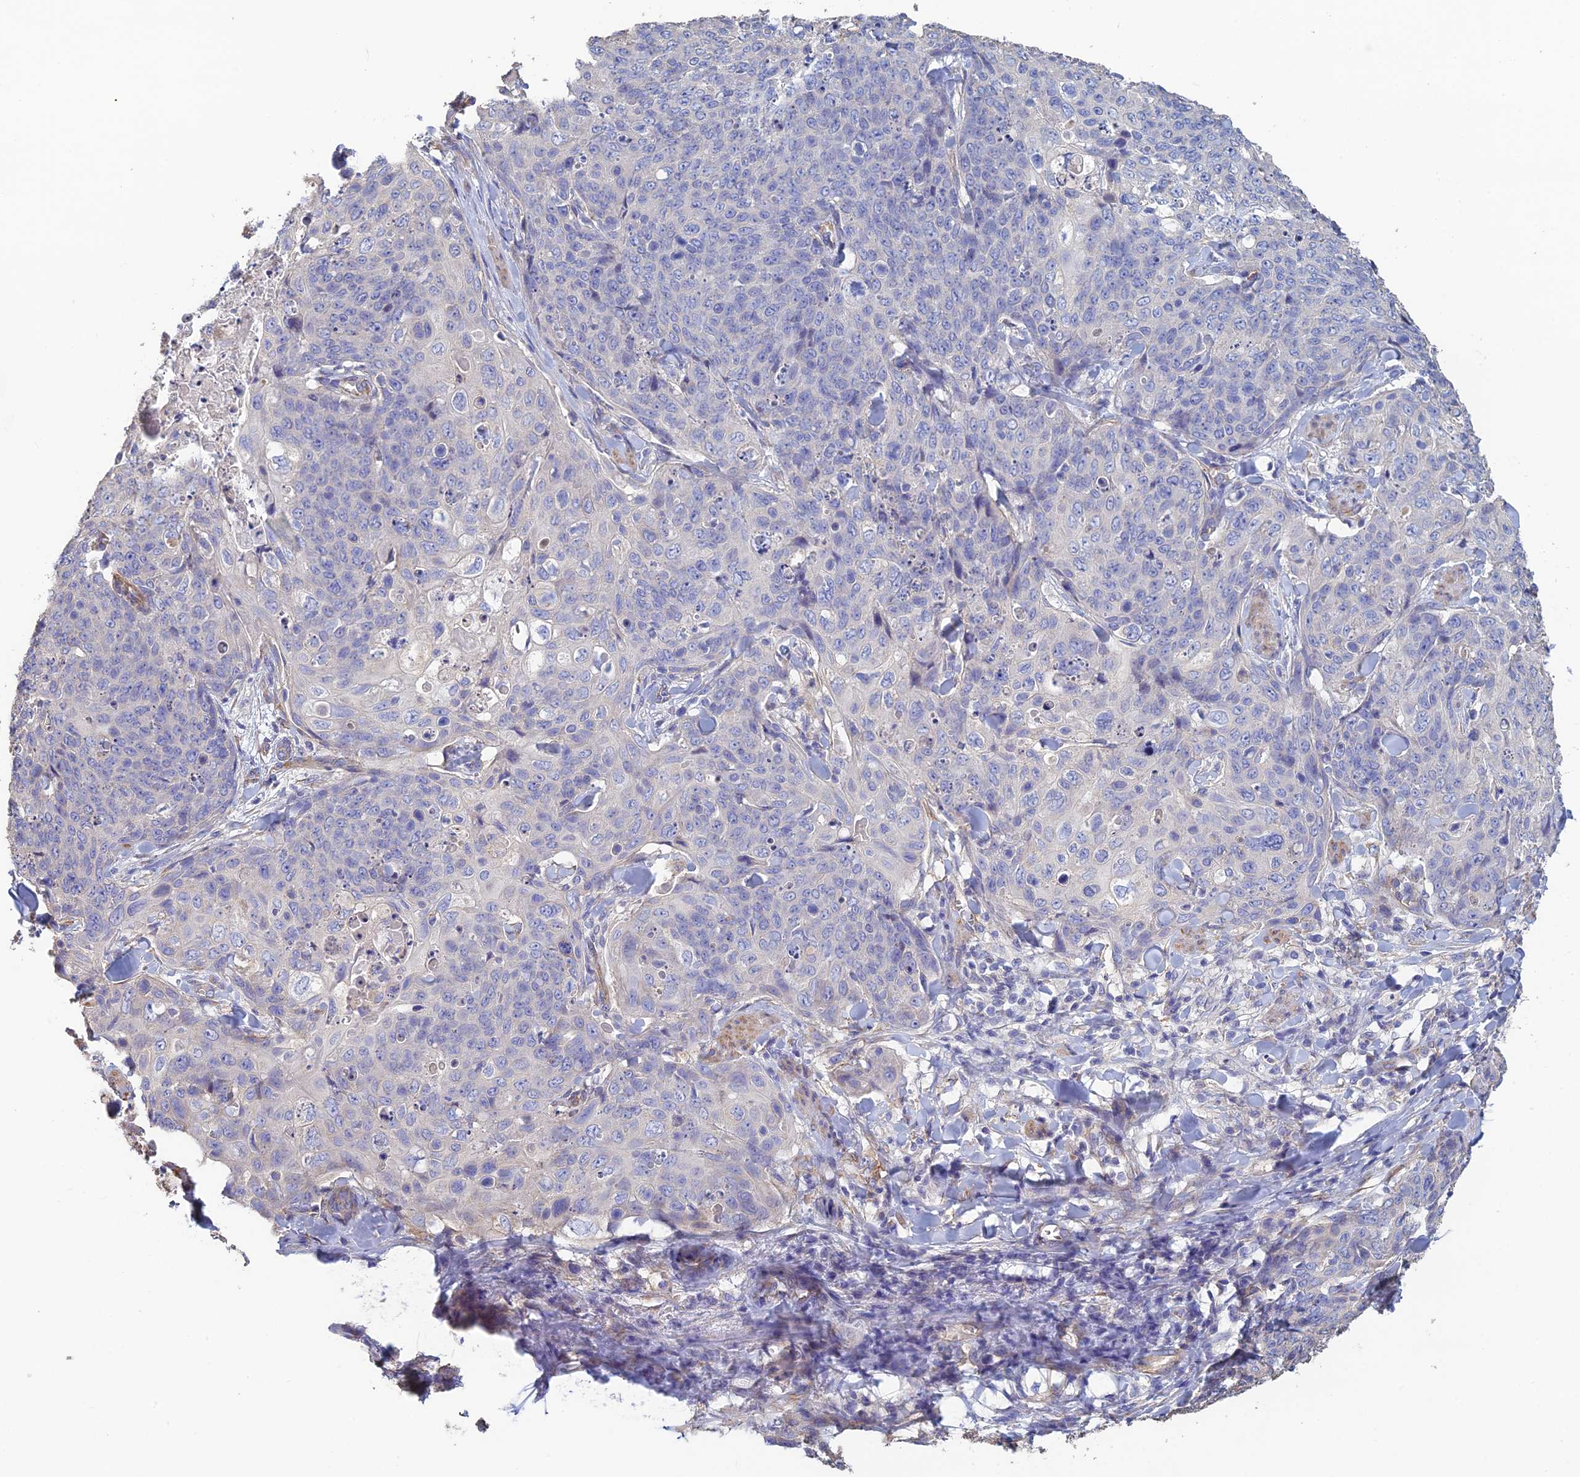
{"staining": {"intensity": "negative", "quantity": "none", "location": "none"}, "tissue": "skin cancer", "cell_type": "Tumor cells", "image_type": "cancer", "snomed": [{"axis": "morphology", "description": "Squamous cell carcinoma, NOS"}, {"axis": "topography", "description": "Skin"}, {"axis": "topography", "description": "Vulva"}], "caption": "This is an immunohistochemistry histopathology image of human skin squamous cell carcinoma. There is no staining in tumor cells.", "gene": "PCDHA5", "patient": {"sex": "female", "age": 85}}